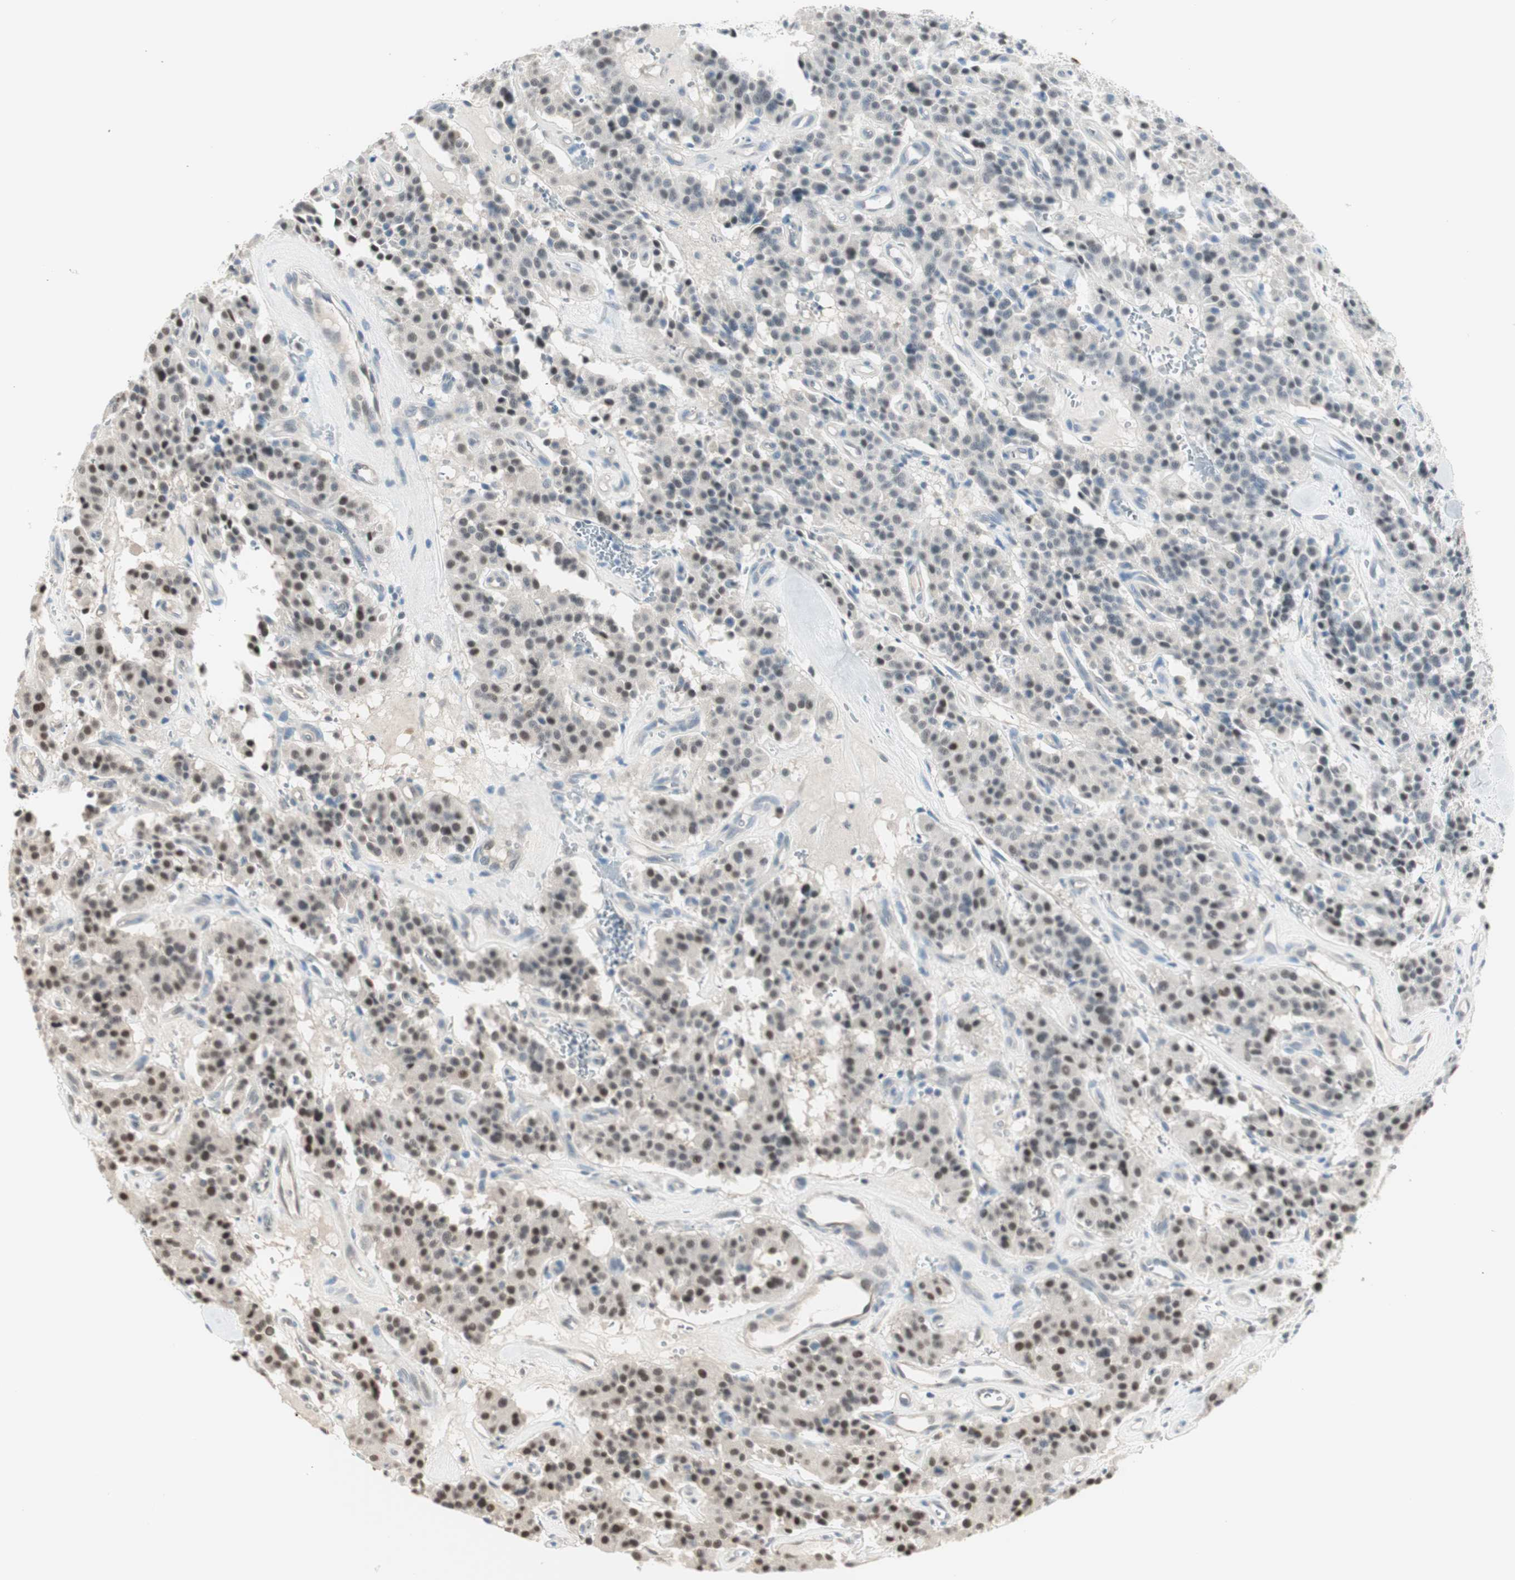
{"staining": {"intensity": "moderate", "quantity": "<25%", "location": "nuclear"}, "tissue": "carcinoid", "cell_type": "Tumor cells", "image_type": "cancer", "snomed": [{"axis": "morphology", "description": "Carcinoid, malignant, NOS"}, {"axis": "topography", "description": "Lung"}], "caption": "This is a histology image of immunohistochemistry (IHC) staining of carcinoid, which shows moderate expression in the nuclear of tumor cells.", "gene": "LONP2", "patient": {"sex": "male", "age": 30}}